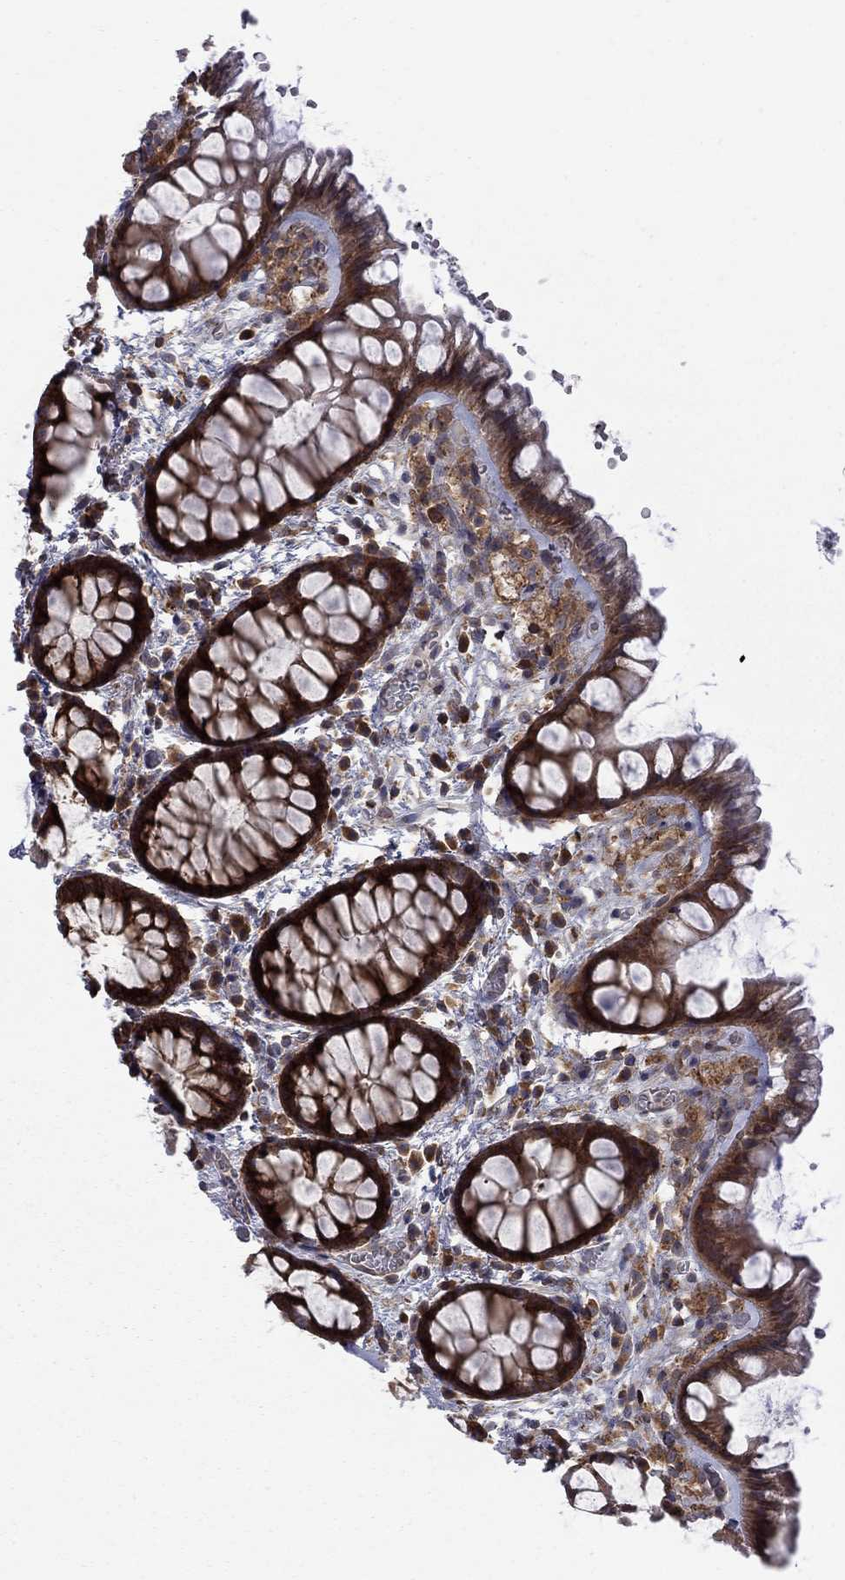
{"staining": {"intensity": "strong", "quantity": ">75%", "location": "cytoplasmic/membranous"}, "tissue": "rectum", "cell_type": "Glandular cells", "image_type": "normal", "snomed": [{"axis": "morphology", "description": "Normal tissue, NOS"}, {"axis": "topography", "description": "Rectum"}], "caption": "A histopathology image of rectum stained for a protein exhibits strong cytoplasmic/membranous brown staining in glandular cells. (DAB (3,3'-diaminobenzidine) IHC, brown staining for protein, blue staining for nuclei).", "gene": "NAA50", "patient": {"sex": "female", "age": 62}}